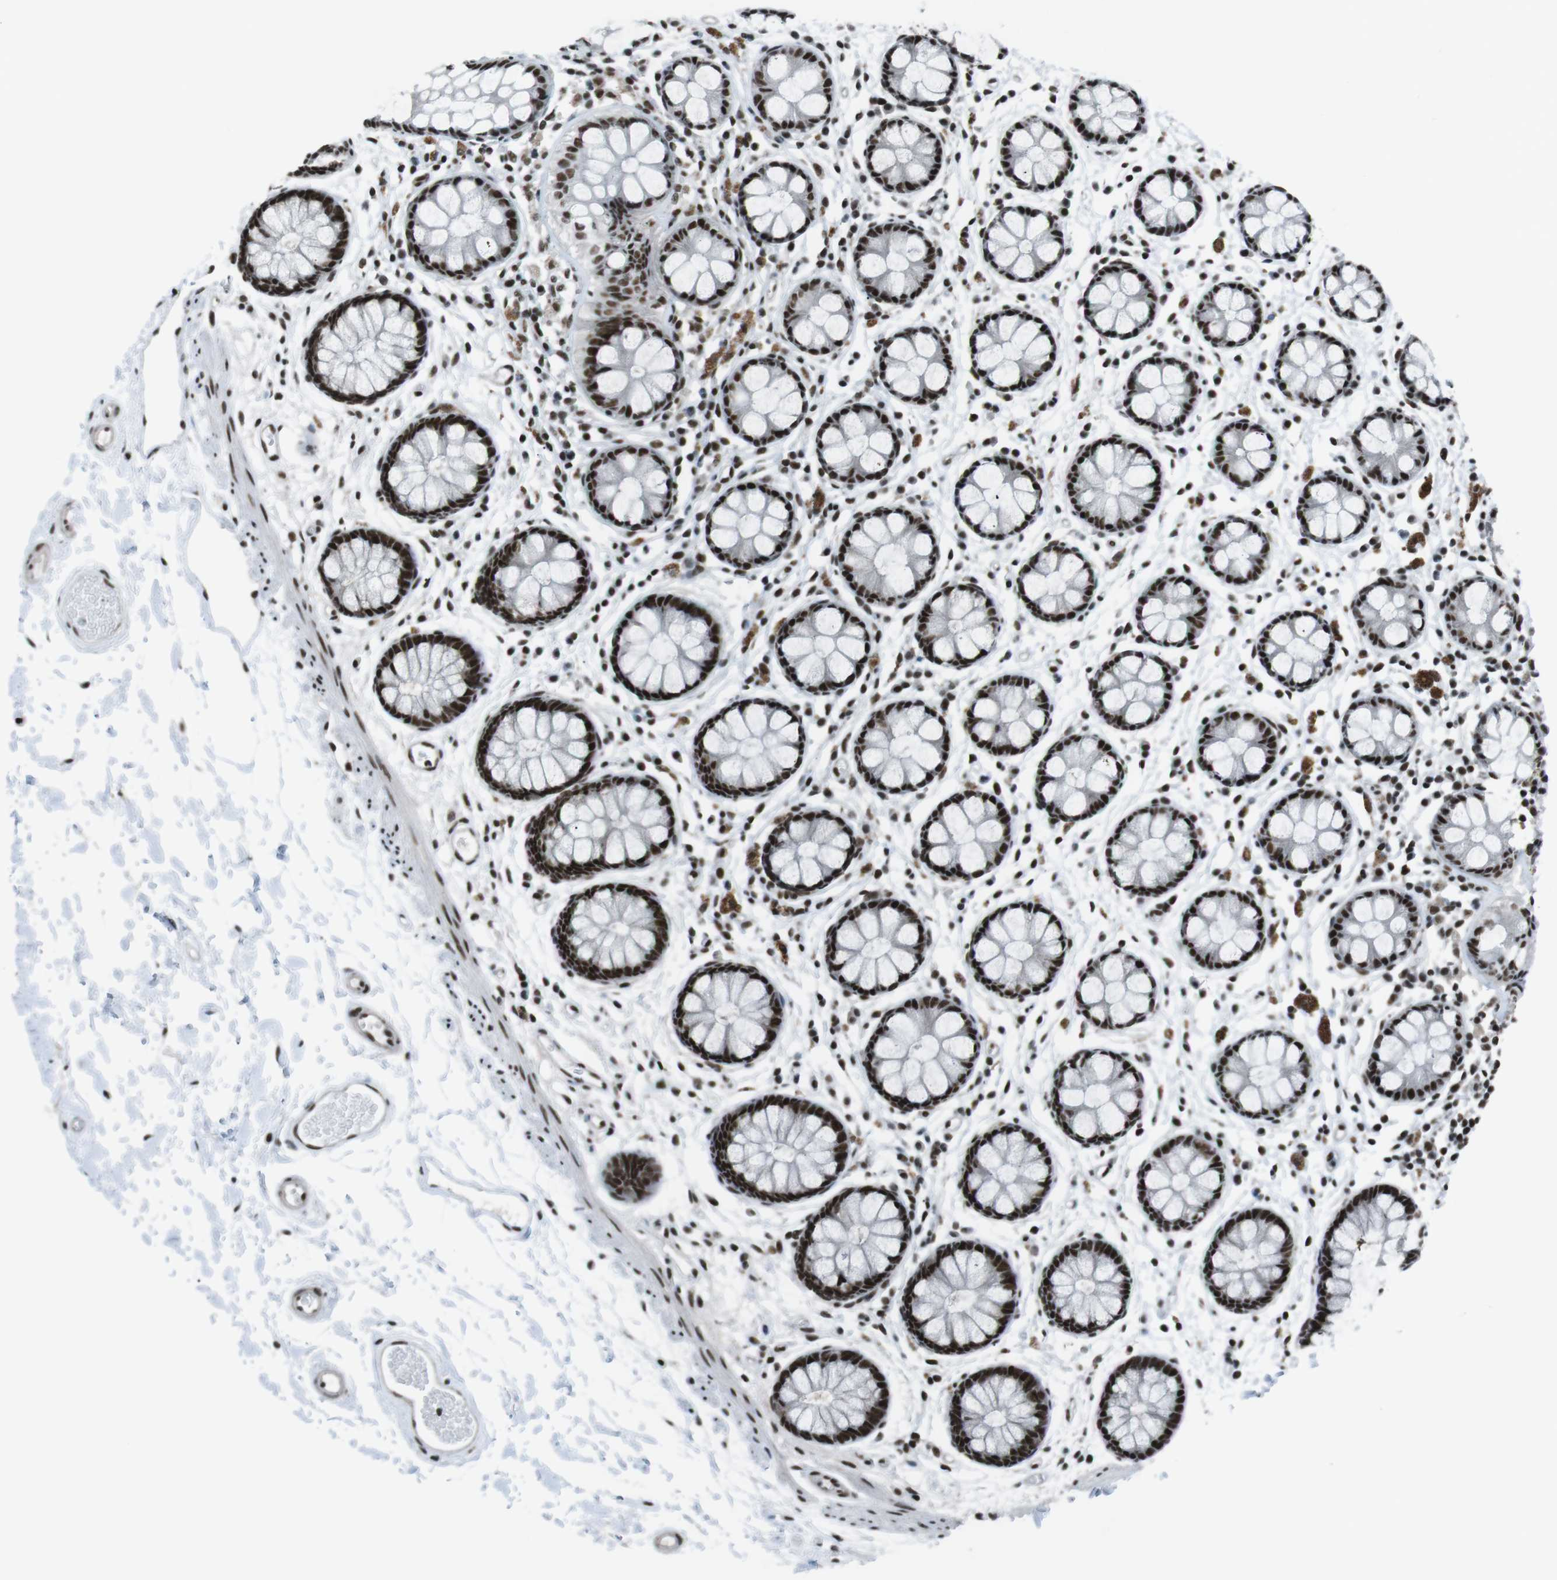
{"staining": {"intensity": "strong", "quantity": ">75%", "location": "nuclear"}, "tissue": "rectum", "cell_type": "Glandular cells", "image_type": "normal", "snomed": [{"axis": "morphology", "description": "Normal tissue, NOS"}, {"axis": "topography", "description": "Rectum"}], "caption": "Glandular cells reveal high levels of strong nuclear staining in approximately >75% of cells in benign human rectum.", "gene": "TAF1", "patient": {"sex": "female", "age": 66}}